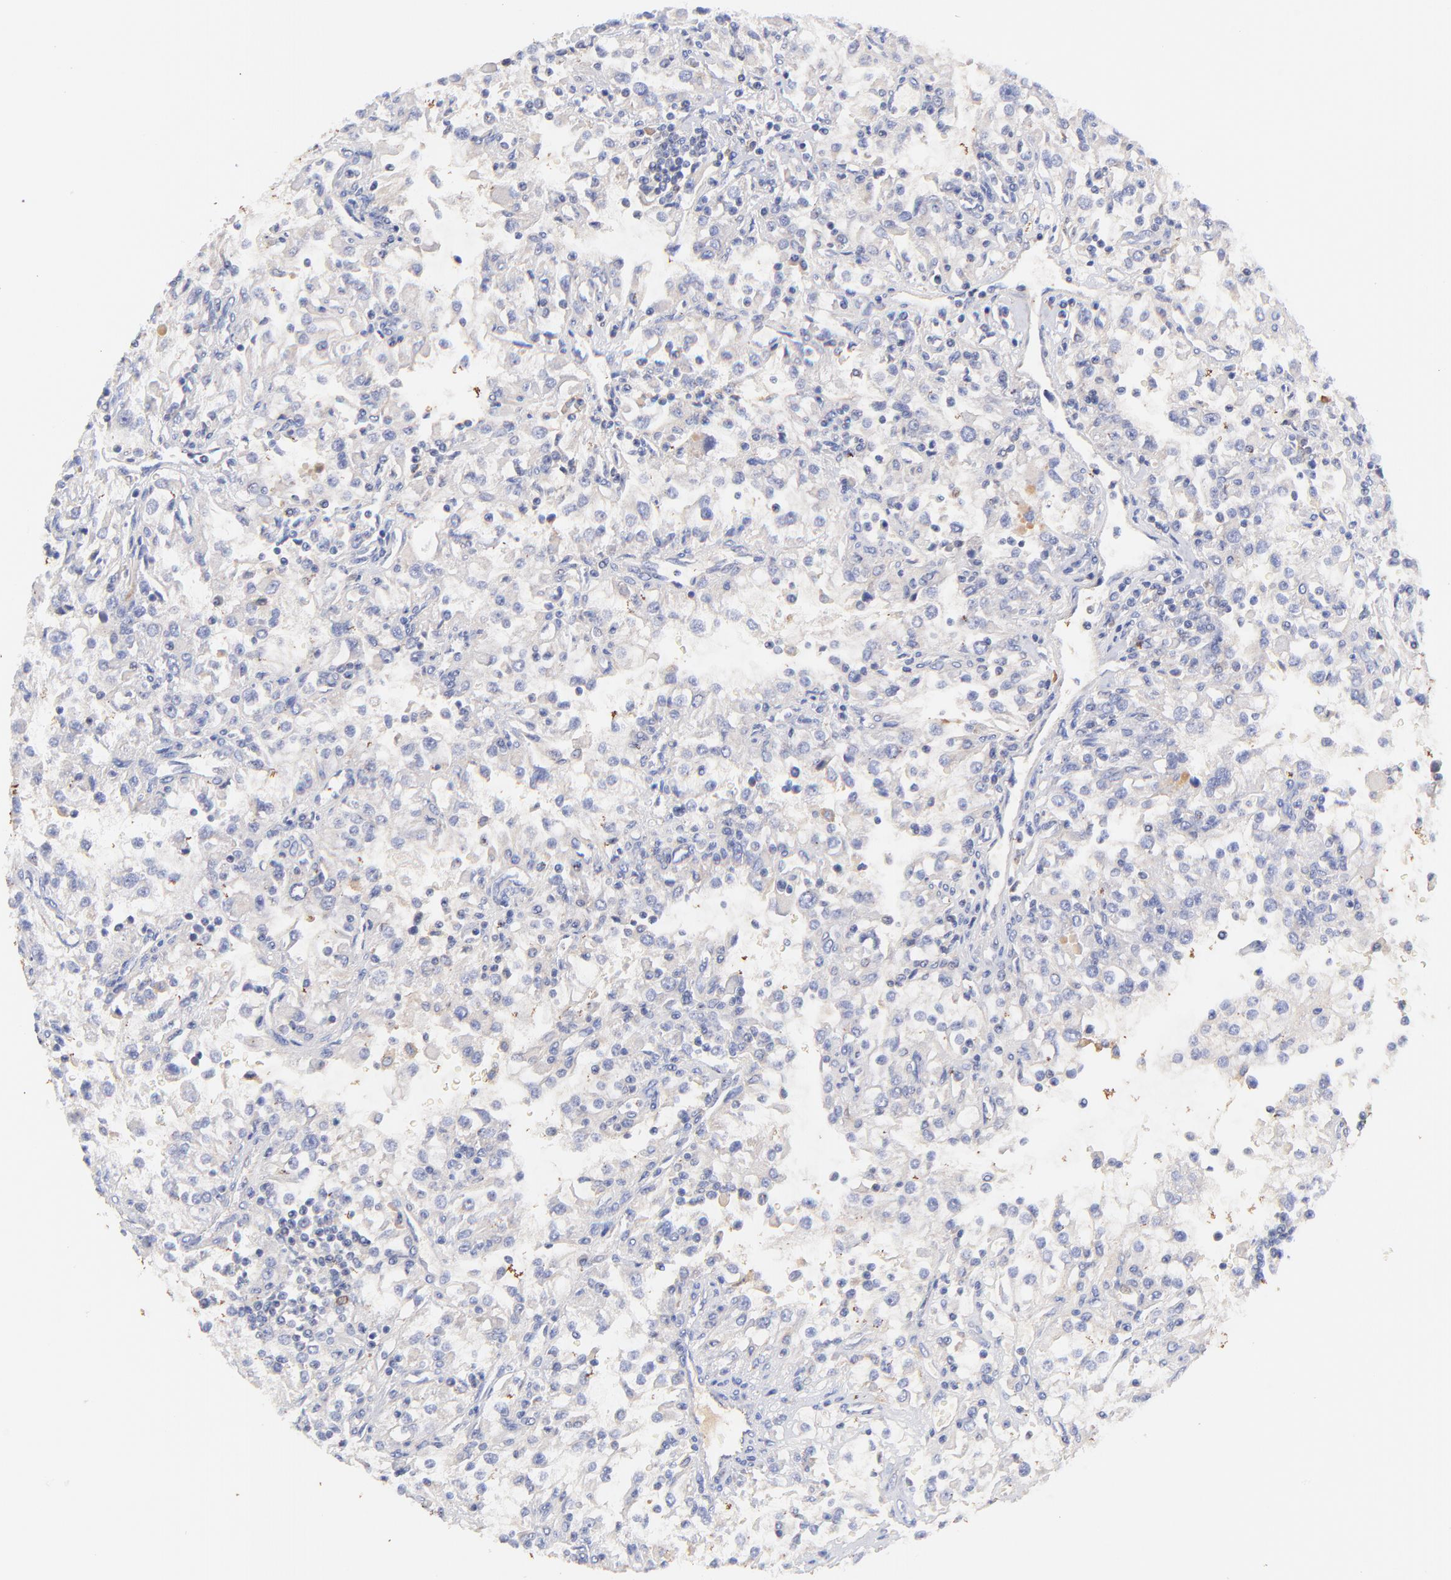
{"staining": {"intensity": "negative", "quantity": "none", "location": "none"}, "tissue": "renal cancer", "cell_type": "Tumor cells", "image_type": "cancer", "snomed": [{"axis": "morphology", "description": "Adenocarcinoma, NOS"}, {"axis": "topography", "description": "Kidney"}], "caption": "High magnification brightfield microscopy of renal cancer (adenocarcinoma) stained with DAB (3,3'-diaminobenzidine) (brown) and counterstained with hematoxylin (blue): tumor cells show no significant positivity. Nuclei are stained in blue.", "gene": "IGLV7-43", "patient": {"sex": "female", "age": 52}}